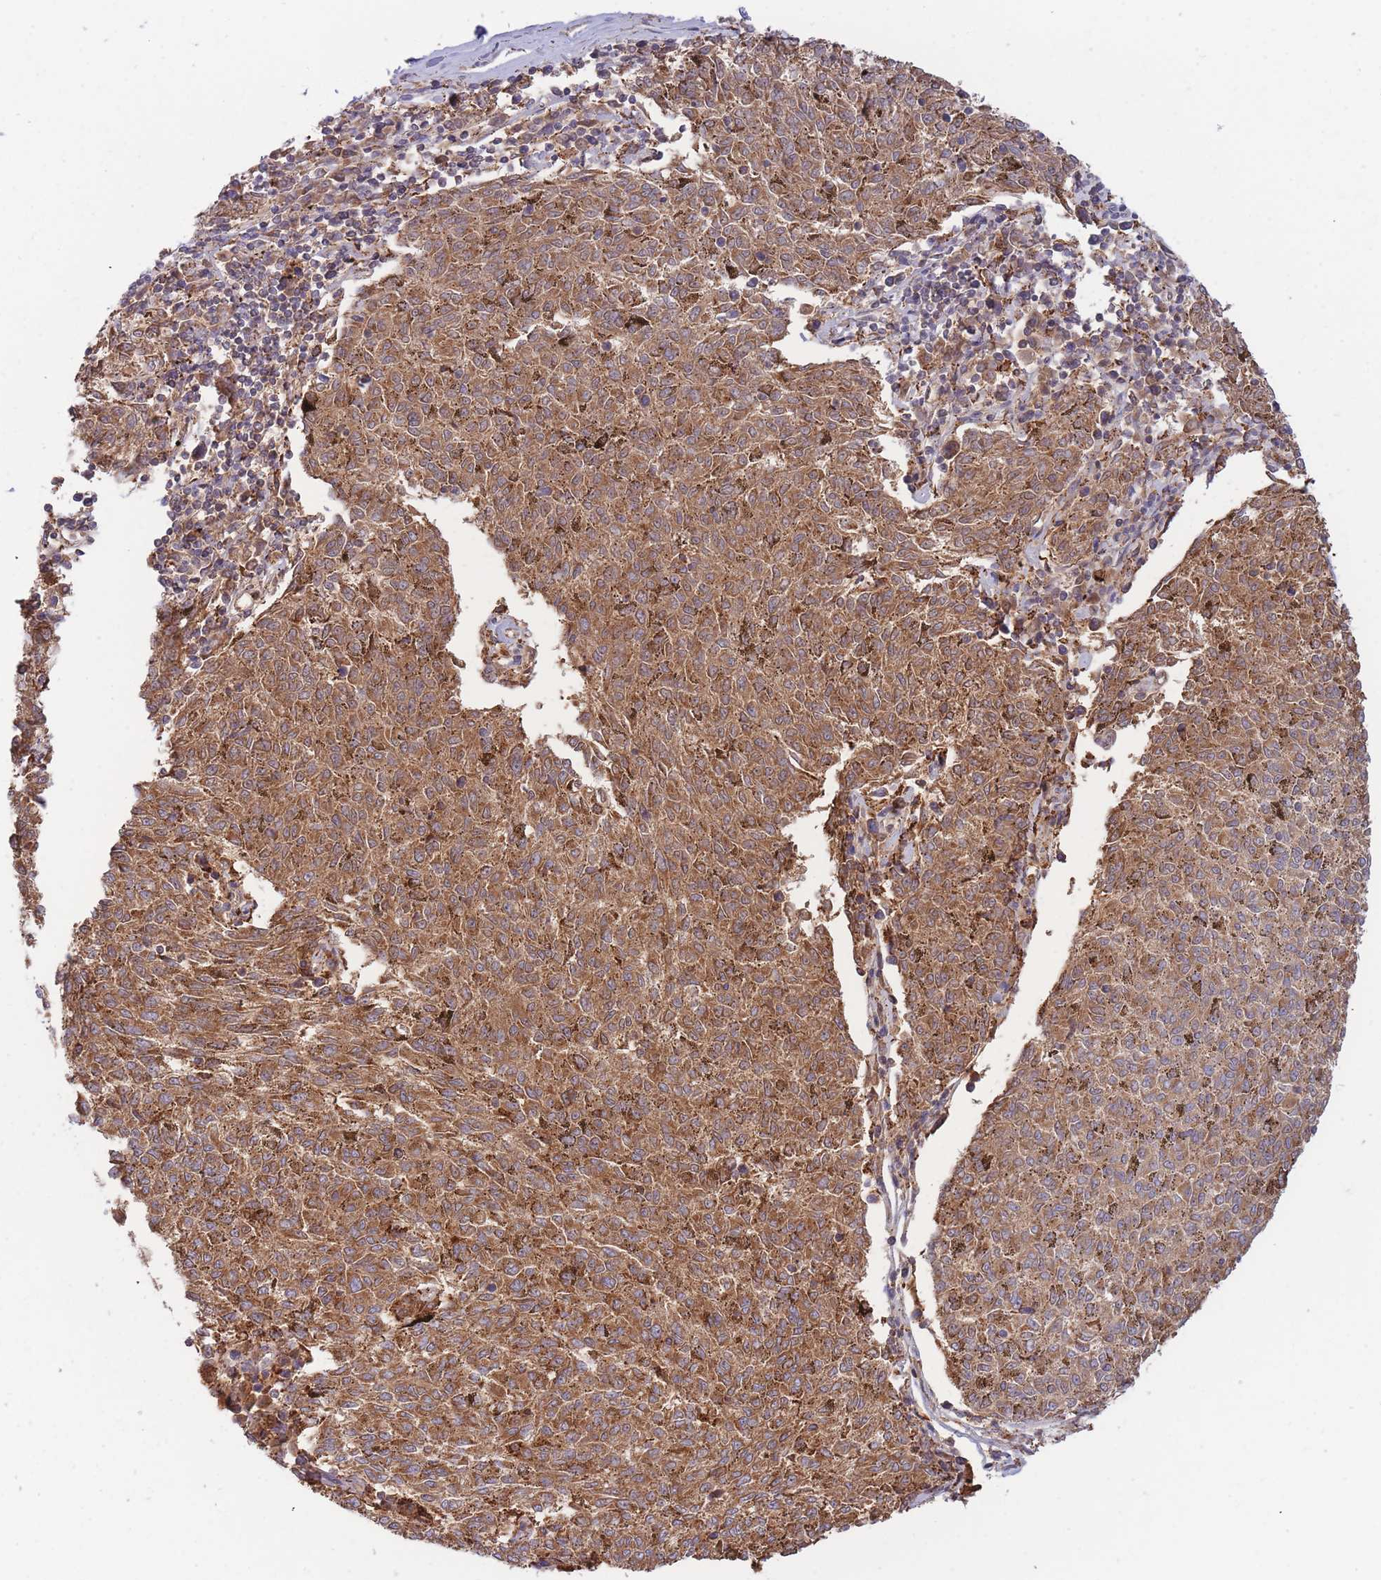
{"staining": {"intensity": "strong", "quantity": ">75%", "location": "cytoplasmic/membranous"}, "tissue": "melanoma", "cell_type": "Tumor cells", "image_type": "cancer", "snomed": [{"axis": "morphology", "description": "Malignant melanoma, NOS"}, {"axis": "topography", "description": "Skin"}], "caption": "Immunohistochemistry (IHC) (DAB) staining of human melanoma shows strong cytoplasmic/membranous protein staining in about >75% of tumor cells.", "gene": "MRPL17", "patient": {"sex": "female", "age": 72}}